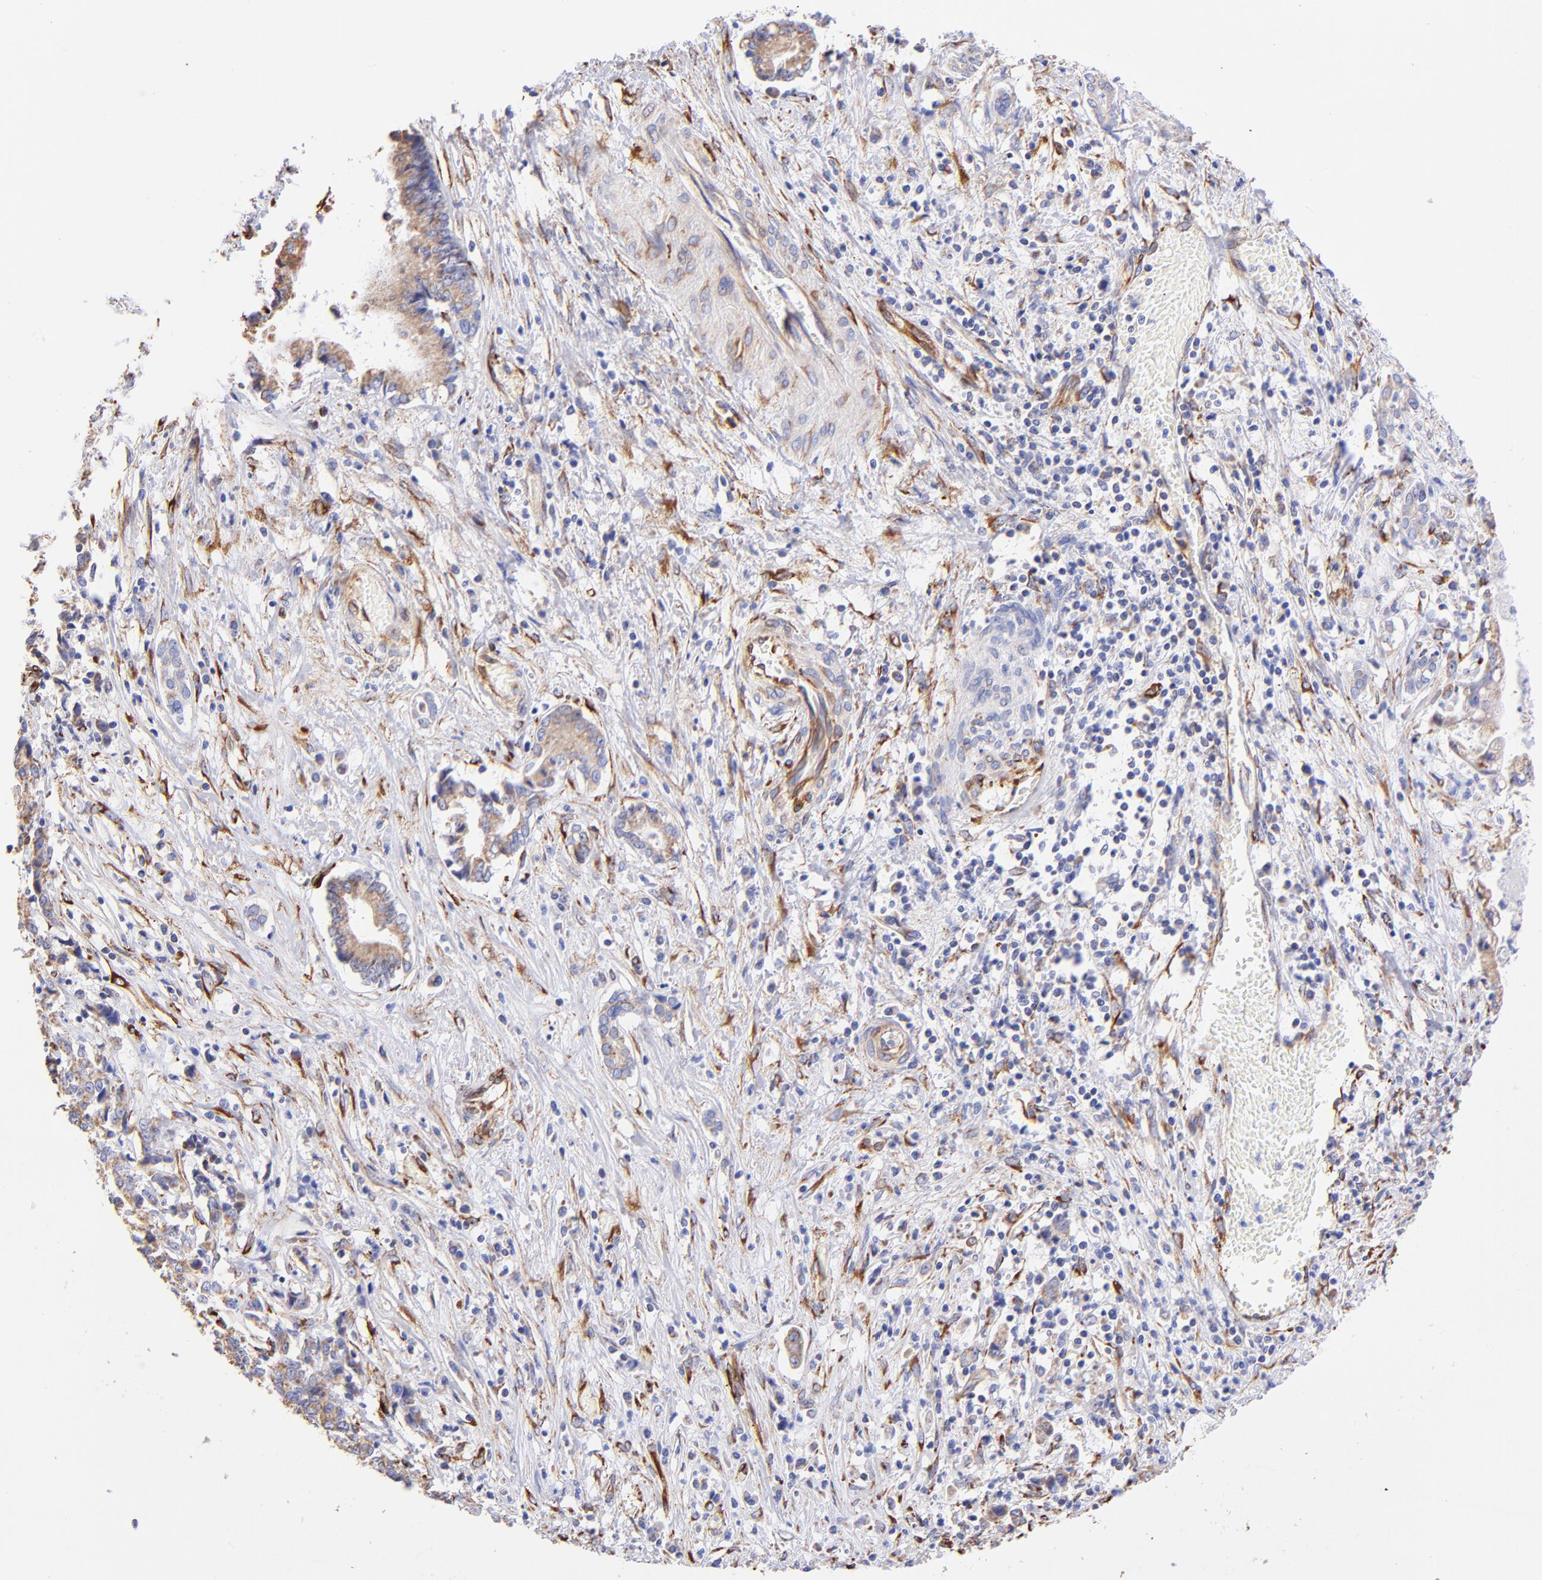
{"staining": {"intensity": "moderate", "quantity": ">75%", "location": "cytoplasmic/membranous"}, "tissue": "liver cancer", "cell_type": "Tumor cells", "image_type": "cancer", "snomed": [{"axis": "morphology", "description": "Cholangiocarcinoma"}, {"axis": "topography", "description": "Liver"}], "caption": "This image shows cholangiocarcinoma (liver) stained with immunohistochemistry (IHC) to label a protein in brown. The cytoplasmic/membranous of tumor cells show moderate positivity for the protein. Nuclei are counter-stained blue.", "gene": "SPARC", "patient": {"sex": "male", "age": 57}}